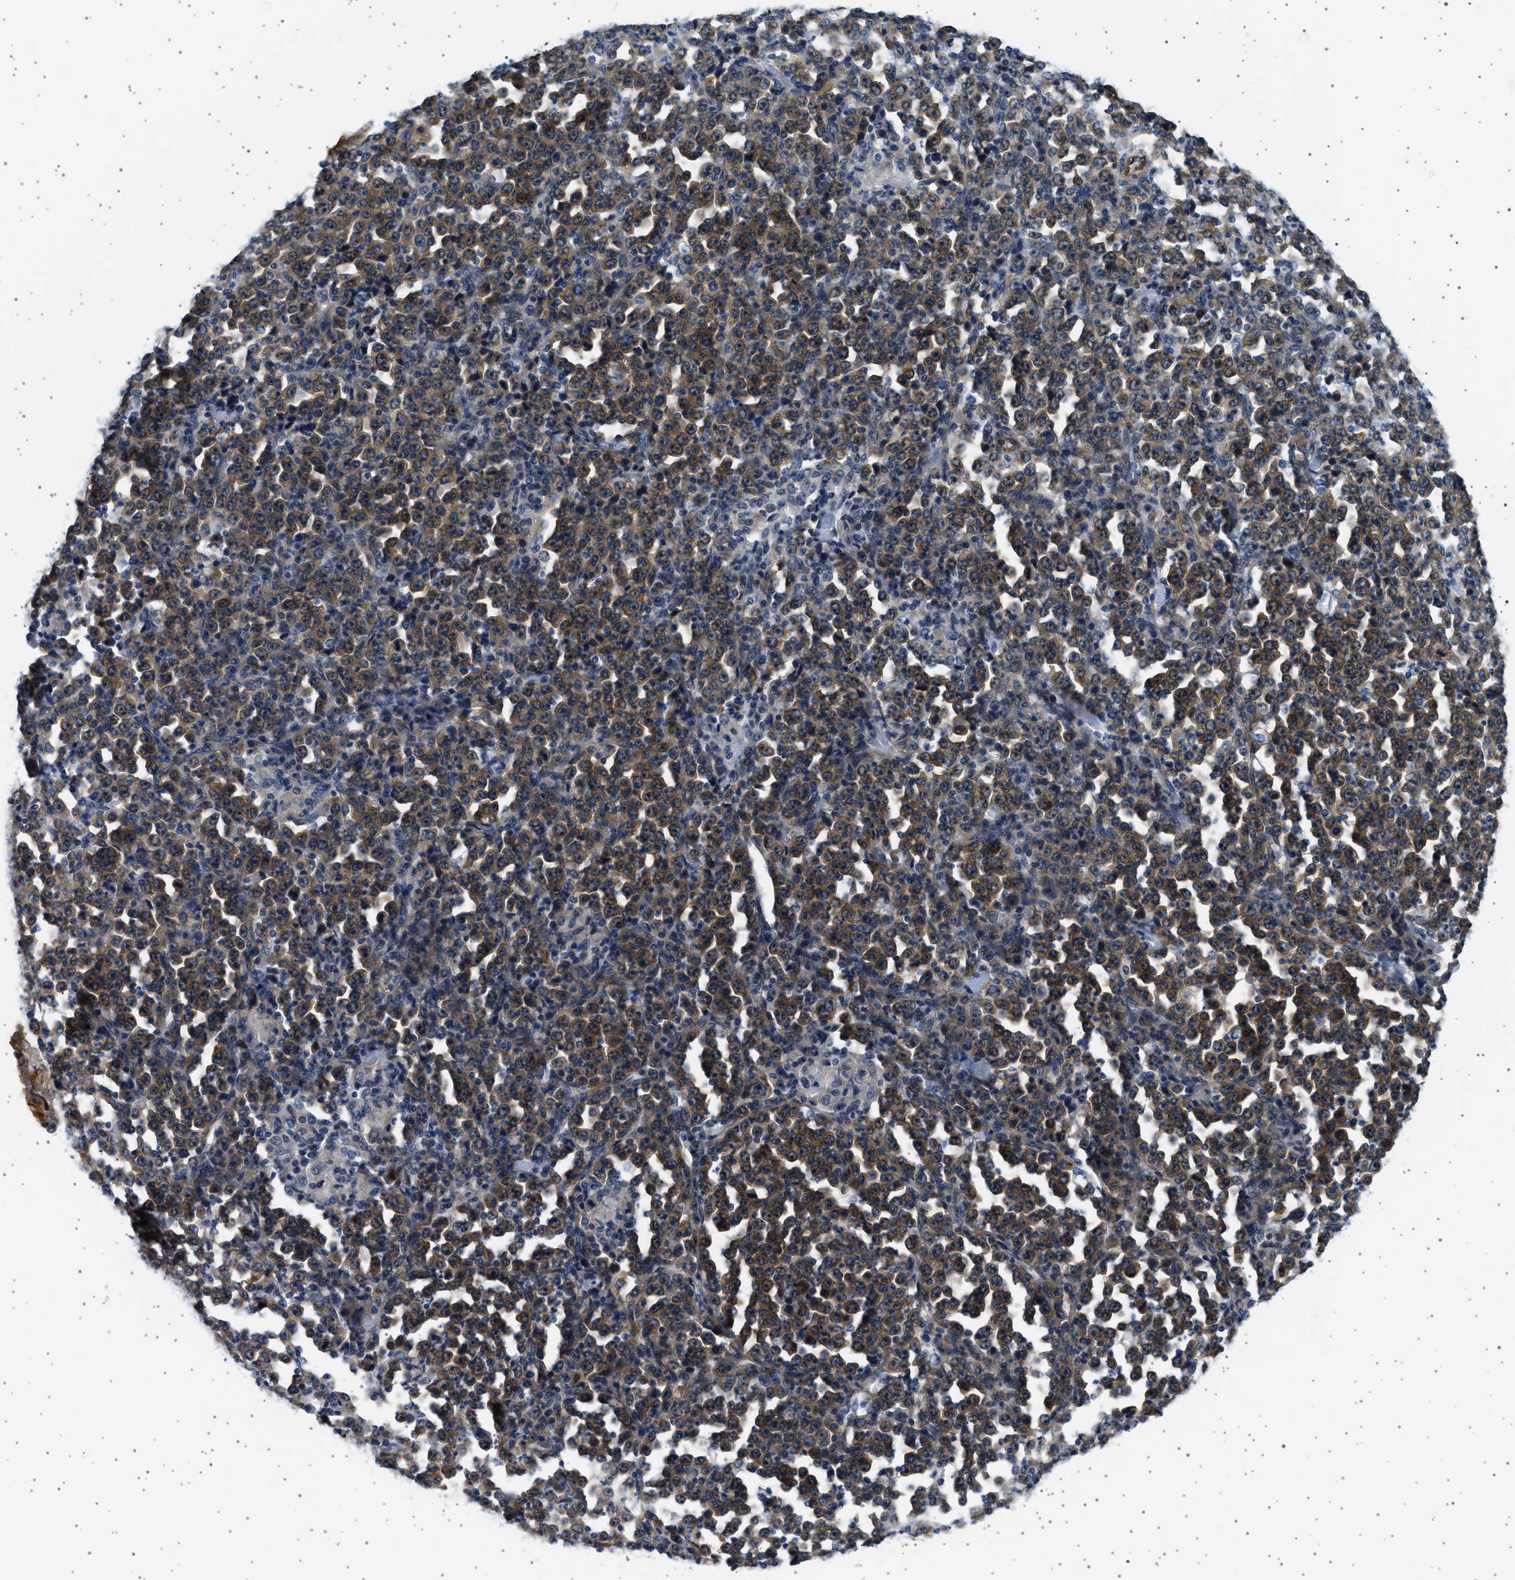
{"staining": {"intensity": "moderate", "quantity": ">75%", "location": "cytoplasmic/membranous"}, "tissue": "stomach cancer", "cell_type": "Tumor cells", "image_type": "cancer", "snomed": [{"axis": "morphology", "description": "Normal tissue, NOS"}, {"axis": "morphology", "description": "Adenocarcinoma, NOS"}, {"axis": "topography", "description": "Stomach, upper"}, {"axis": "topography", "description": "Stomach"}], "caption": "Immunohistochemical staining of adenocarcinoma (stomach) shows moderate cytoplasmic/membranous protein expression in approximately >75% of tumor cells. (DAB = brown stain, brightfield microscopy at high magnification).", "gene": "PLPP6", "patient": {"sex": "male", "age": 59}}